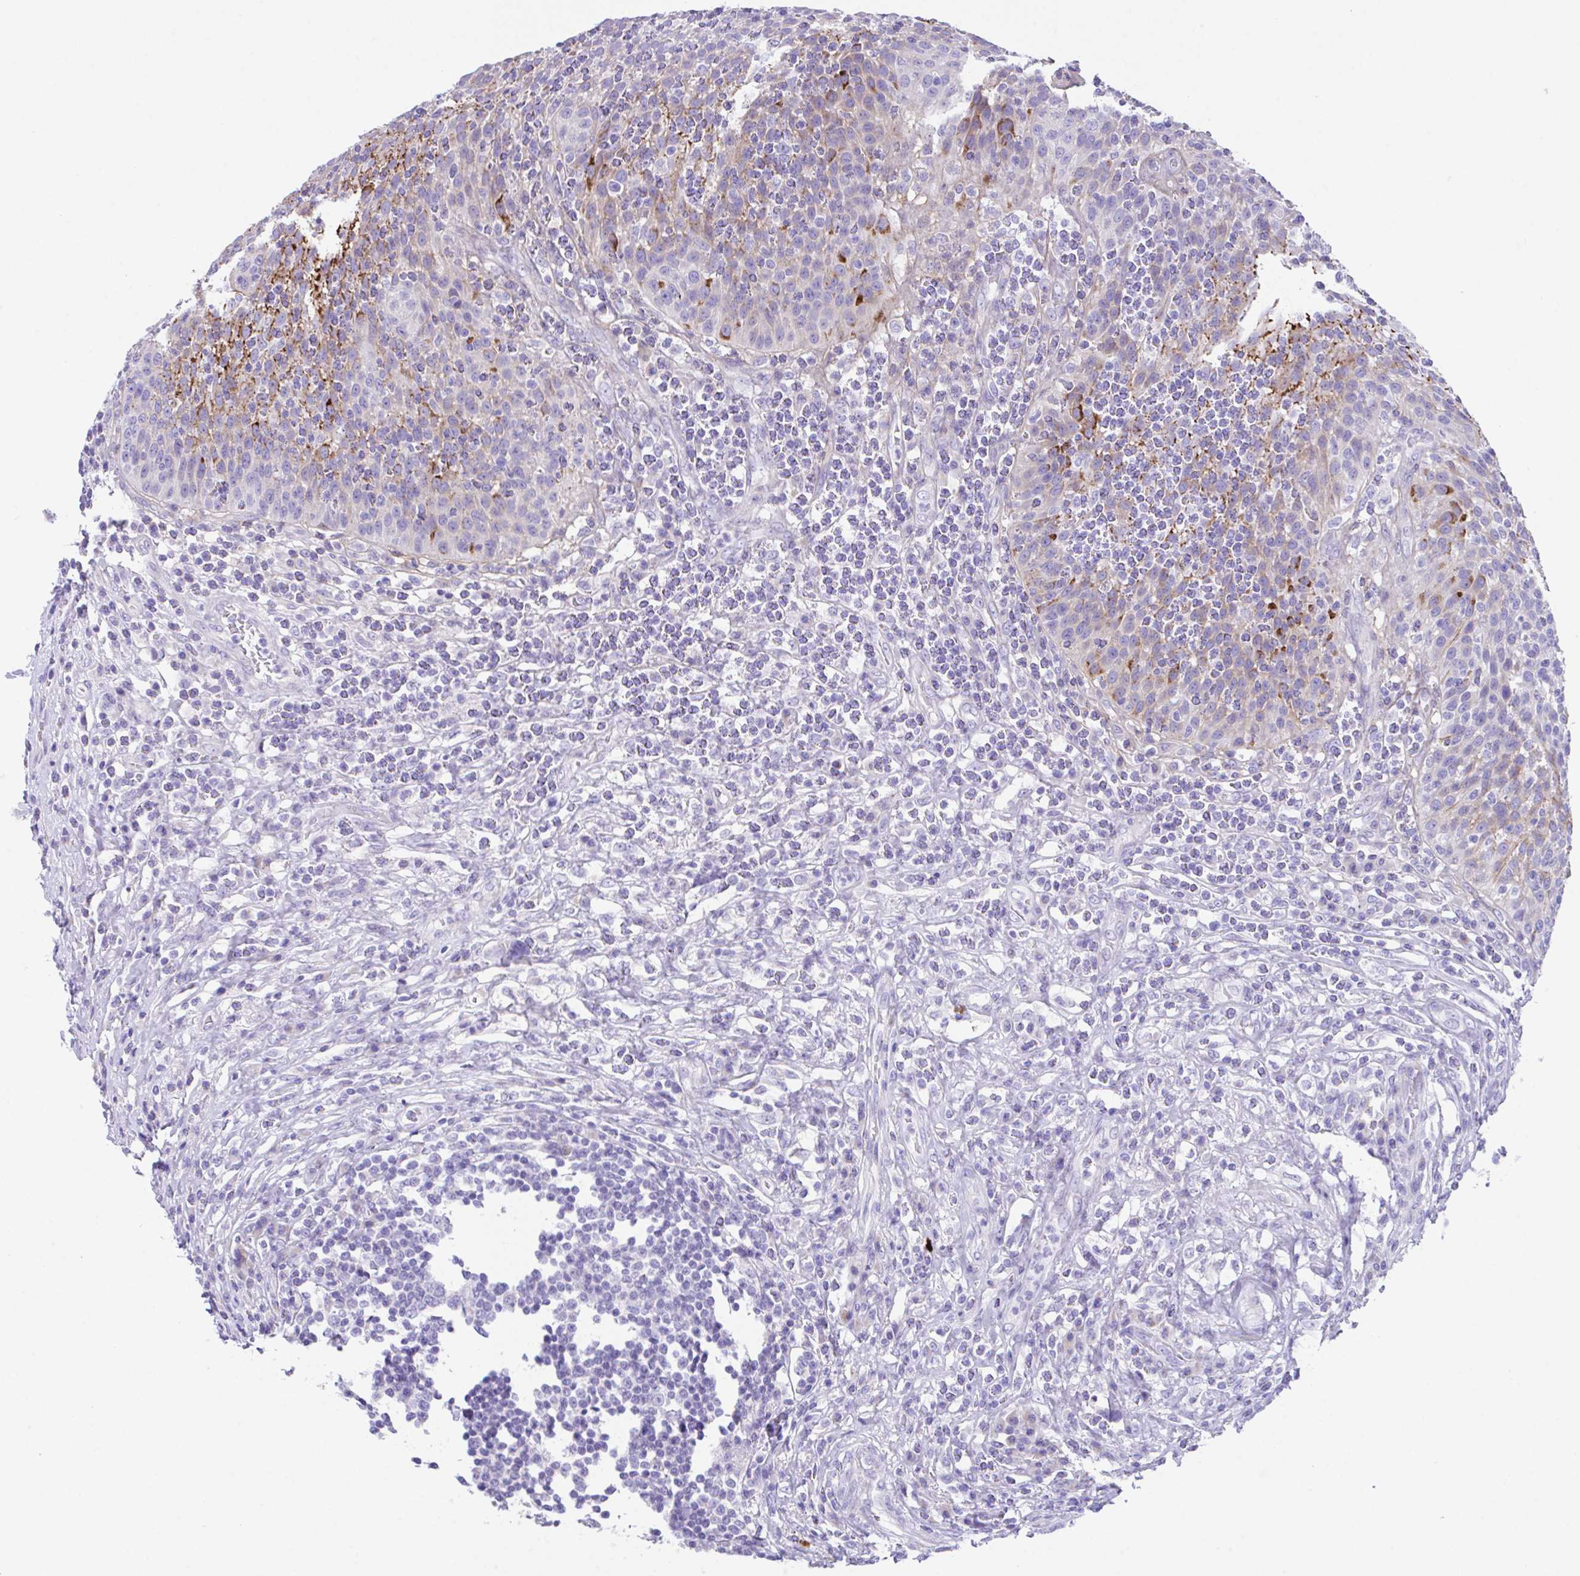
{"staining": {"intensity": "strong", "quantity": "<25%", "location": "cytoplasmic/membranous"}, "tissue": "urothelial cancer", "cell_type": "Tumor cells", "image_type": "cancer", "snomed": [{"axis": "morphology", "description": "Urothelial carcinoma, High grade"}, {"axis": "topography", "description": "Urinary bladder"}], "caption": "Immunohistochemistry (IHC) micrograph of neoplastic tissue: human urothelial carcinoma (high-grade) stained using immunohistochemistry (IHC) demonstrates medium levels of strong protein expression localized specifically in the cytoplasmic/membranous of tumor cells, appearing as a cytoplasmic/membranous brown color.", "gene": "SLC16A6", "patient": {"sex": "female", "age": 70}}